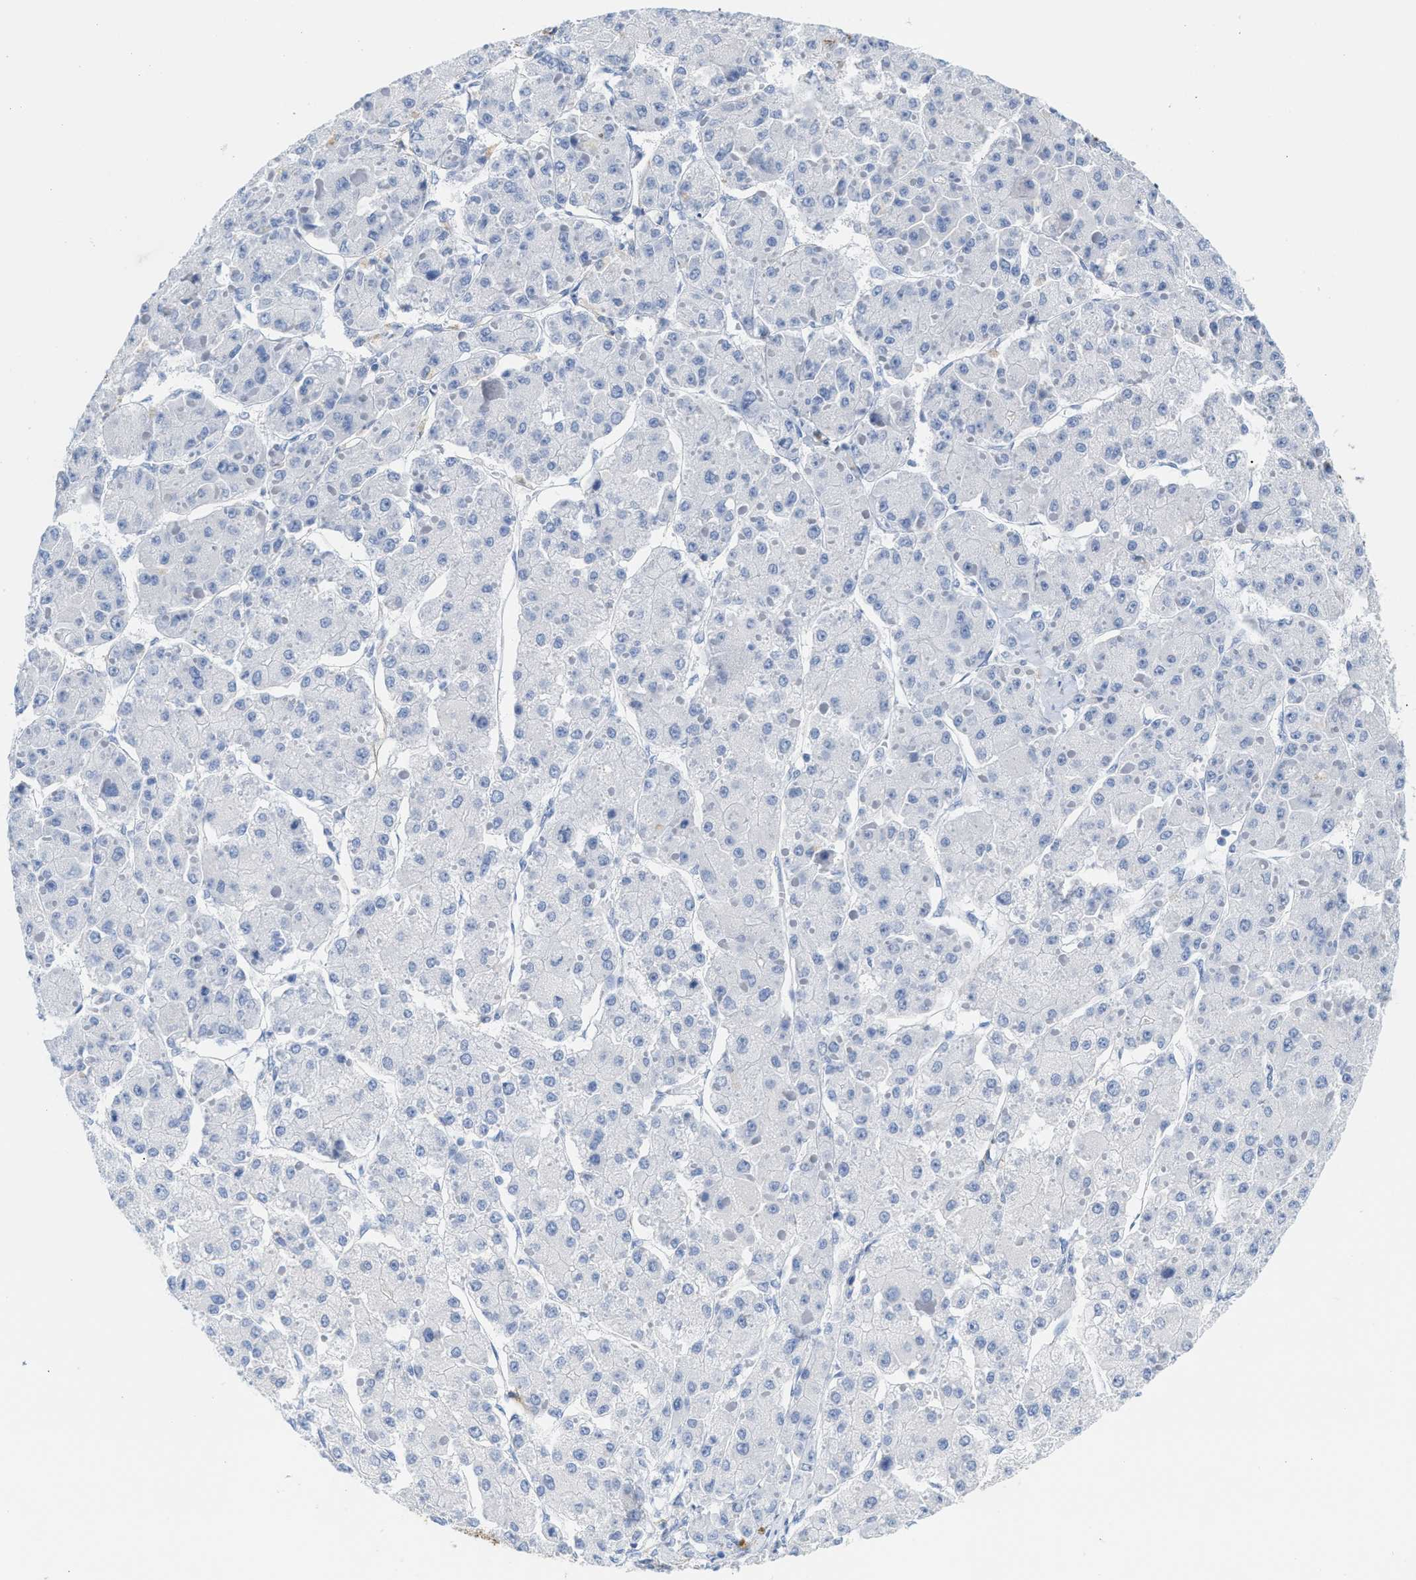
{"staining": {"intensity": "negative", "quantity": "none", "location": "none"}, "tissue": "liver cancer", "cell_type": "Tumor cells", "image_type": "cancer", "snomed": [{"axis": "morphology", "description": "Carcinoma, Hepatocellular, NOS"}, {"axis": "topography", "description": "Liver"}], "caption": "Immunohistochemical staining of liver cancer (hepatocellular carcinoma) demonstrates no significant positivity in tumor cells.", "gene": "TNR", "patient": {"sex": "female", "age": 73}}